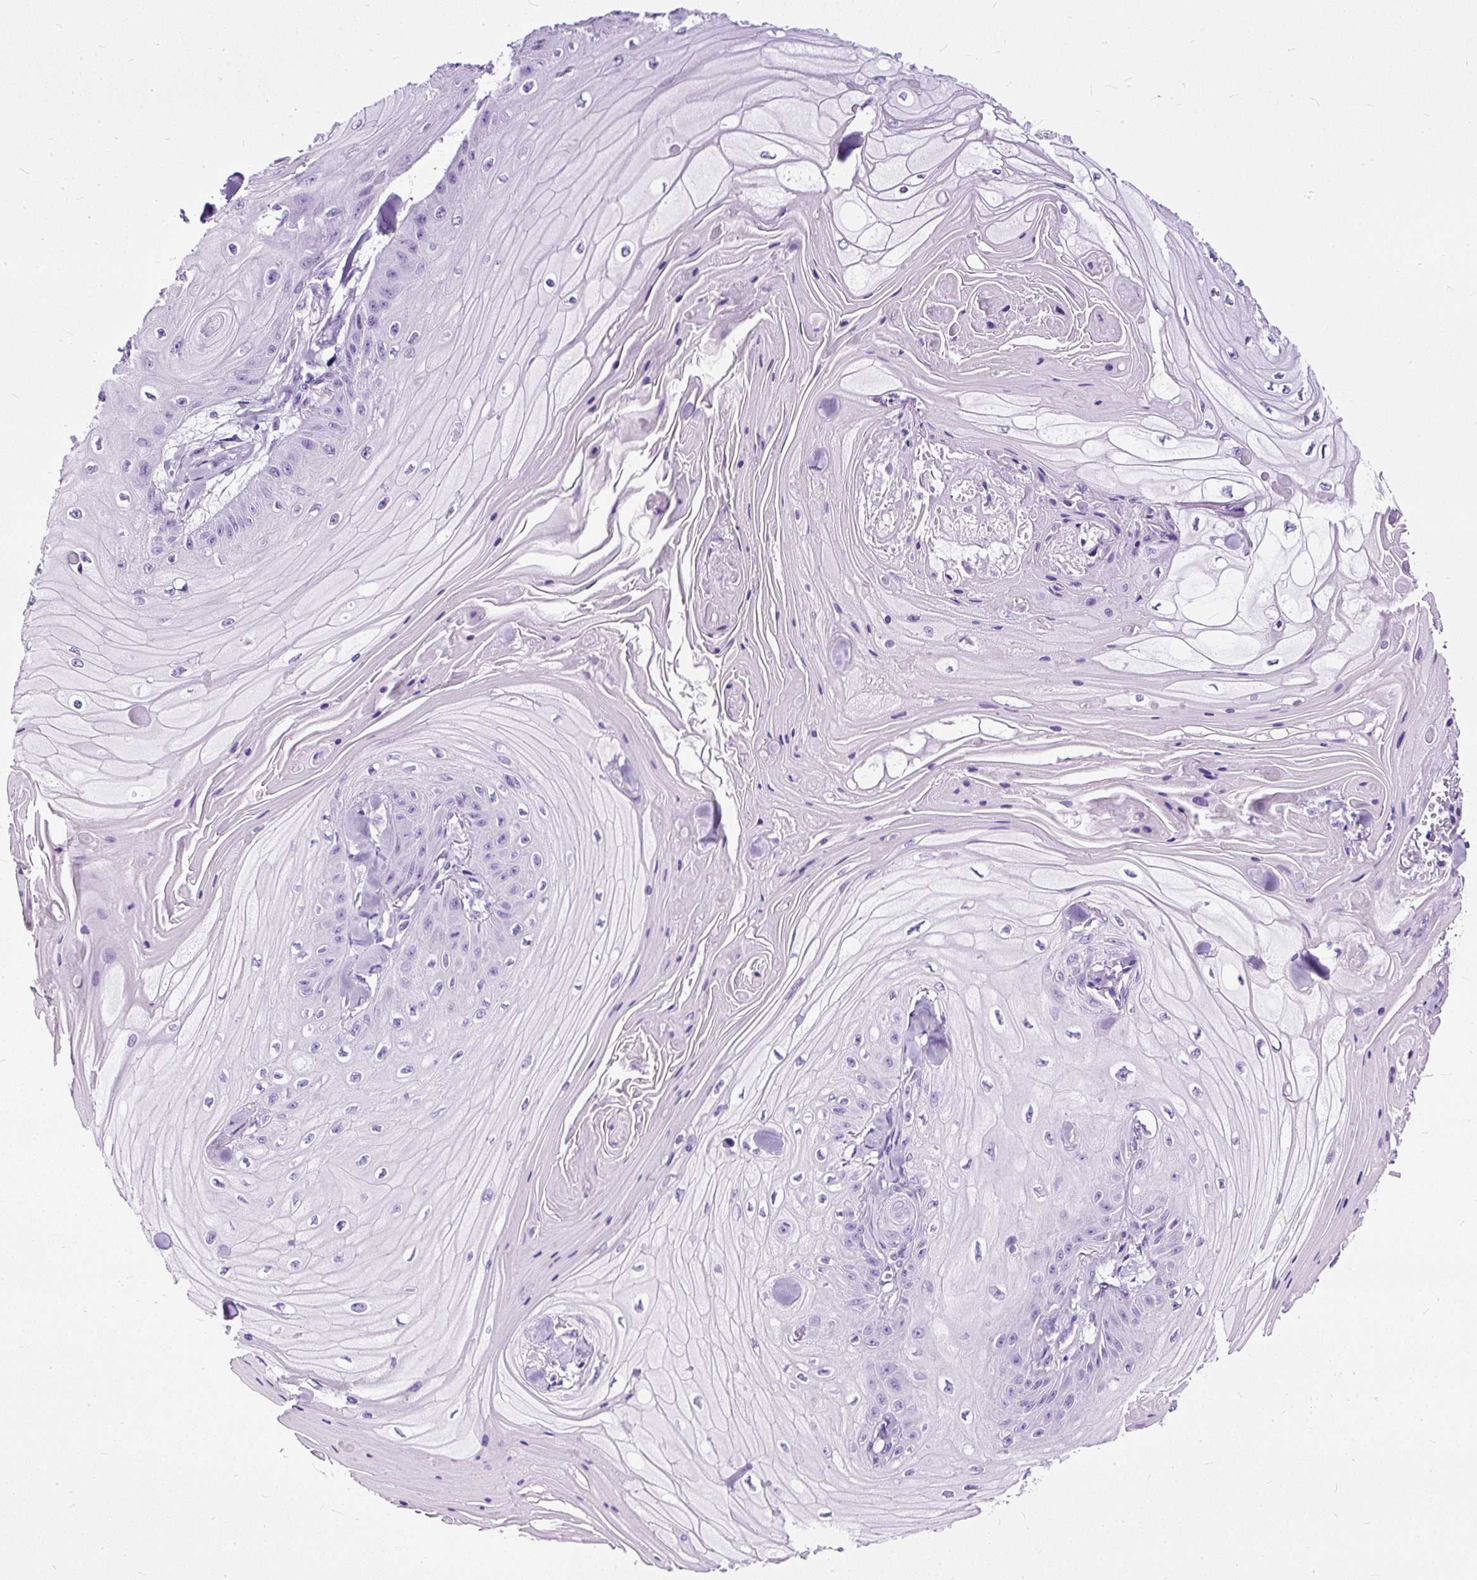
{"staining": {"intensity": "negative", "quantity": "none", "location": "none"}, "tissue": "skin cancer", "cell_type": "Tumor cells", "image_type": "cancer", "snomed": [{"axis": "morphology", "description": "Squamous cell carcinoma, NOS"}, {"axis": "topography", "description": "Skin"}], "caption": "A histopathology image of skin squamous cell carcinoma stained for a protein exhibits no brown staining in tumor cells. (DAB immunohistochemistry visualized using brightfield microscopy, high magnification).", "gene": "NTS", "patient": {"sex": "male", "age": 74}}